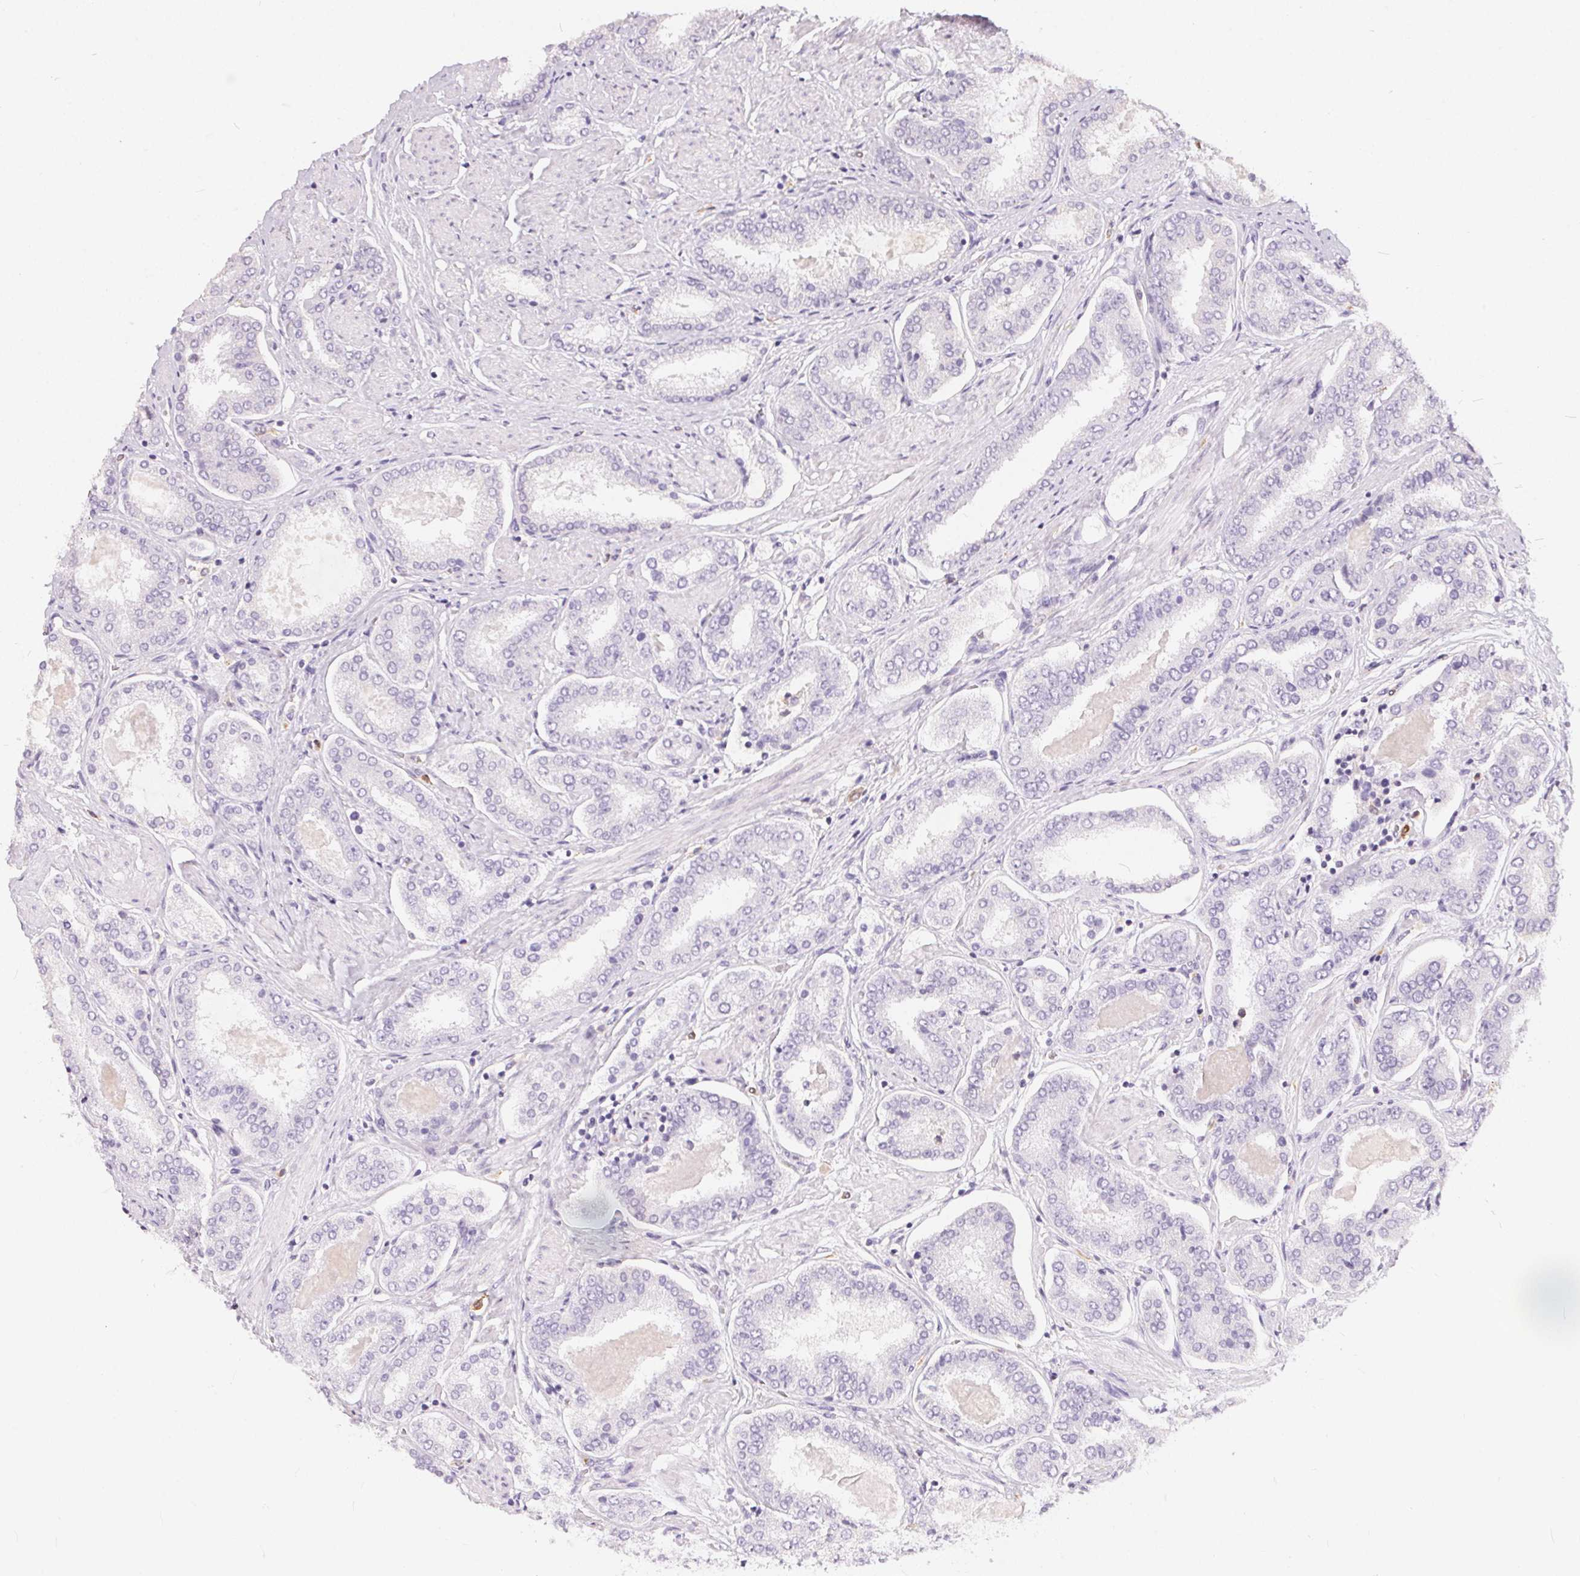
{"staining": {"intensity": "negative", "quantity": "none", "location": "none"}, "tissue": "prostate cancer", "cell_type": "Tumor cells", "image_type": "cancer", "snomed": [{"axis": "morphology", "description": "Adenocarcinoma, High grade"}, {"axis": "topography", "description": "Prostate"}], "caption": "Tumor cells show no significant protein staining in prostate cancer.", "gene": "SERPINB1", "patient": {"sex": "male", "age": 63}}